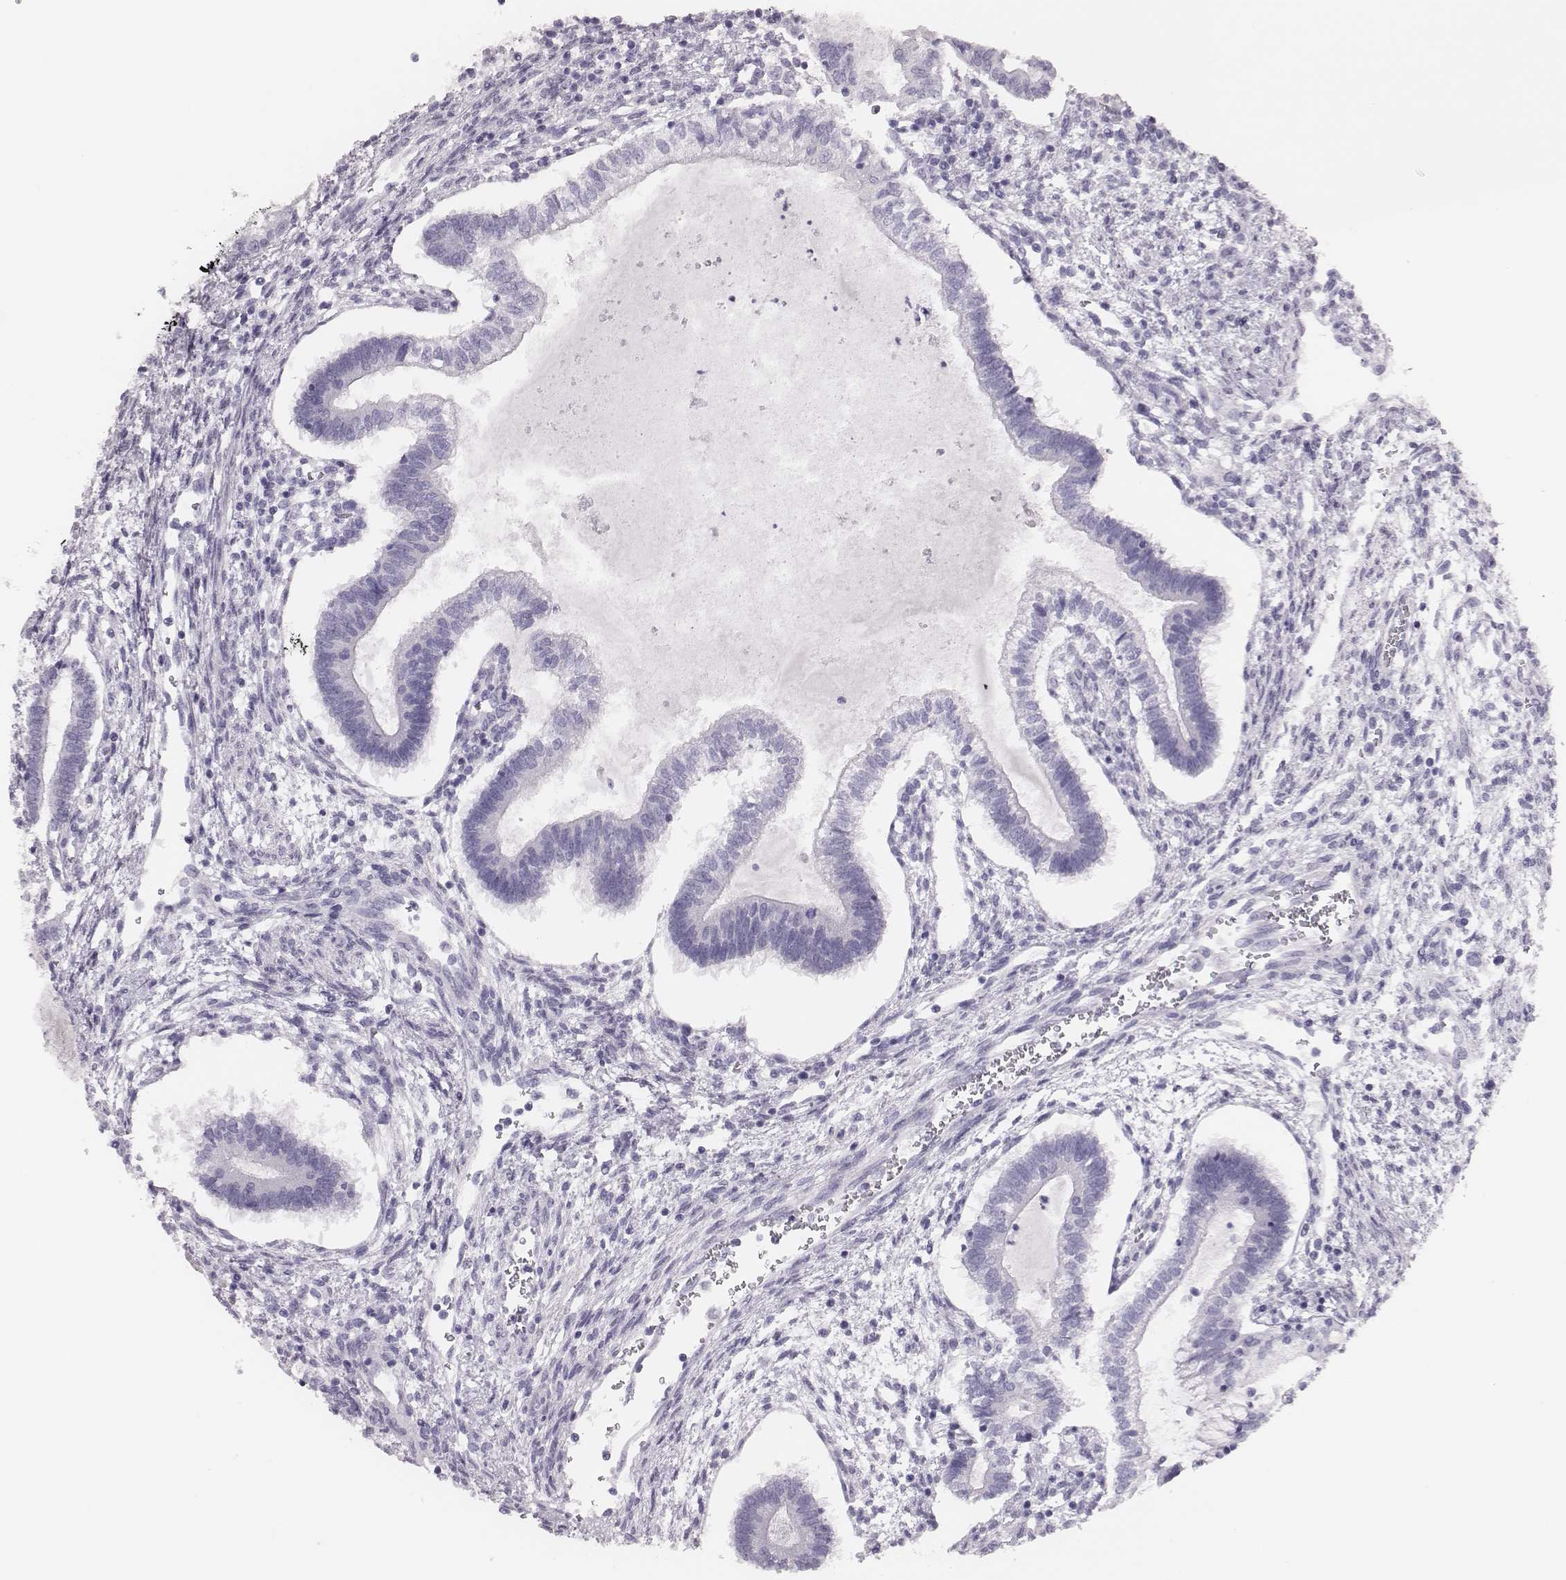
{"staining": {"intensity": "negative", "quantity": "none", "location": "none"}, "tissue": "testis cancer", "cell_type": "Tumor cells", "image_type": "cancer", "snomed": [{"axis": "morphology", "description": "Carcinoma, Embryonal, NOS"}, {"axis": "topography", "description": "Testis"}], "caption": "Tumor cells show no significant positivity in testis embryonal carcinoma.", "gene": "H1-6", "patient": {"sex": "male", "age": 37}}